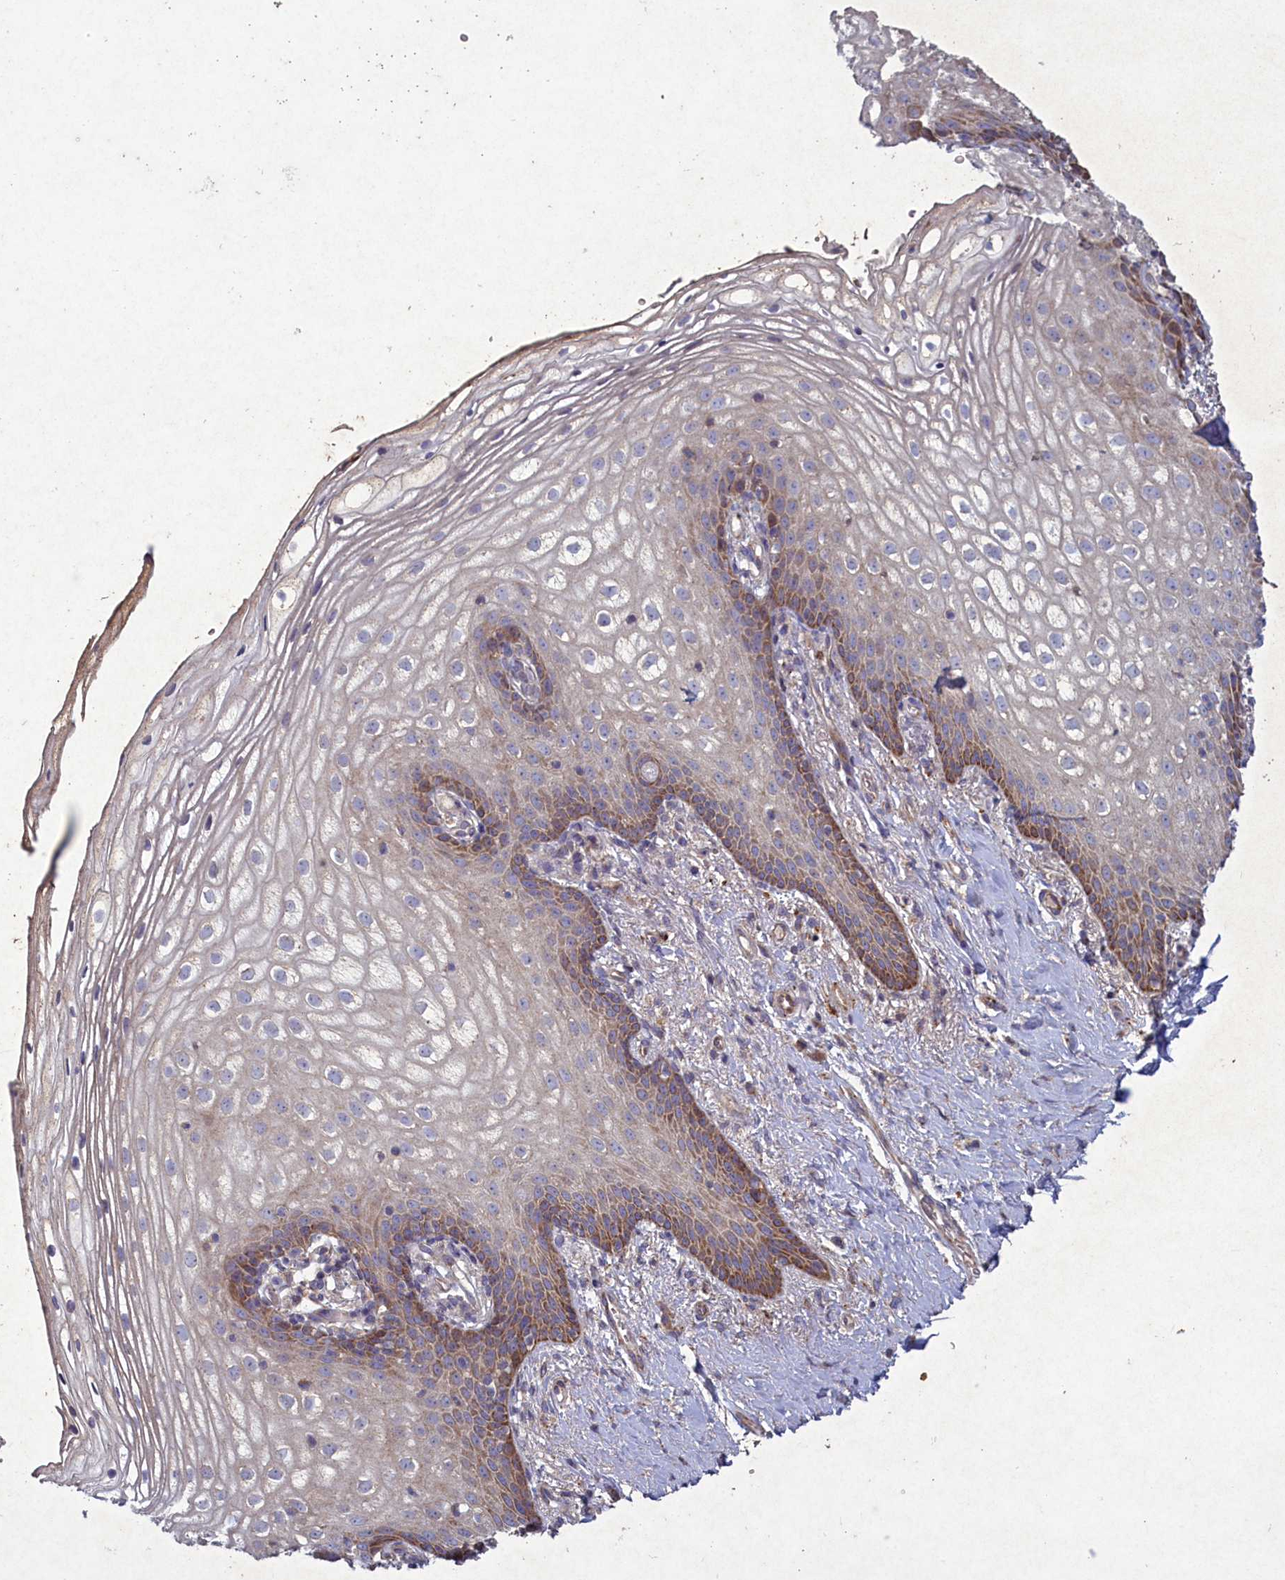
{"staining": {"intensity": "moderate", "quantity": "<25%", "location": "cytoplasmic/membranous"}, "tissue": "vagina", "cell_type": "Squamous epithelial cells", "image_type": "normal", "snomed": [{"axis": "morphology", "description": "Normal tissue, NOS"}, {"axis": "topography", "description": "Vagina"}], "caption": "Squamous epithelial cells show moderate cytoplasmic/membranous staining in approximately <25% of cells in benign vagina. The staining was performed using DAB to visualize the protein expression in brown, while the nuclei were stained in blue with hematoxylin (Magnification: 20x).", "gene": "CIAO2B", "patient": {"sex": "female", "age": 60}}